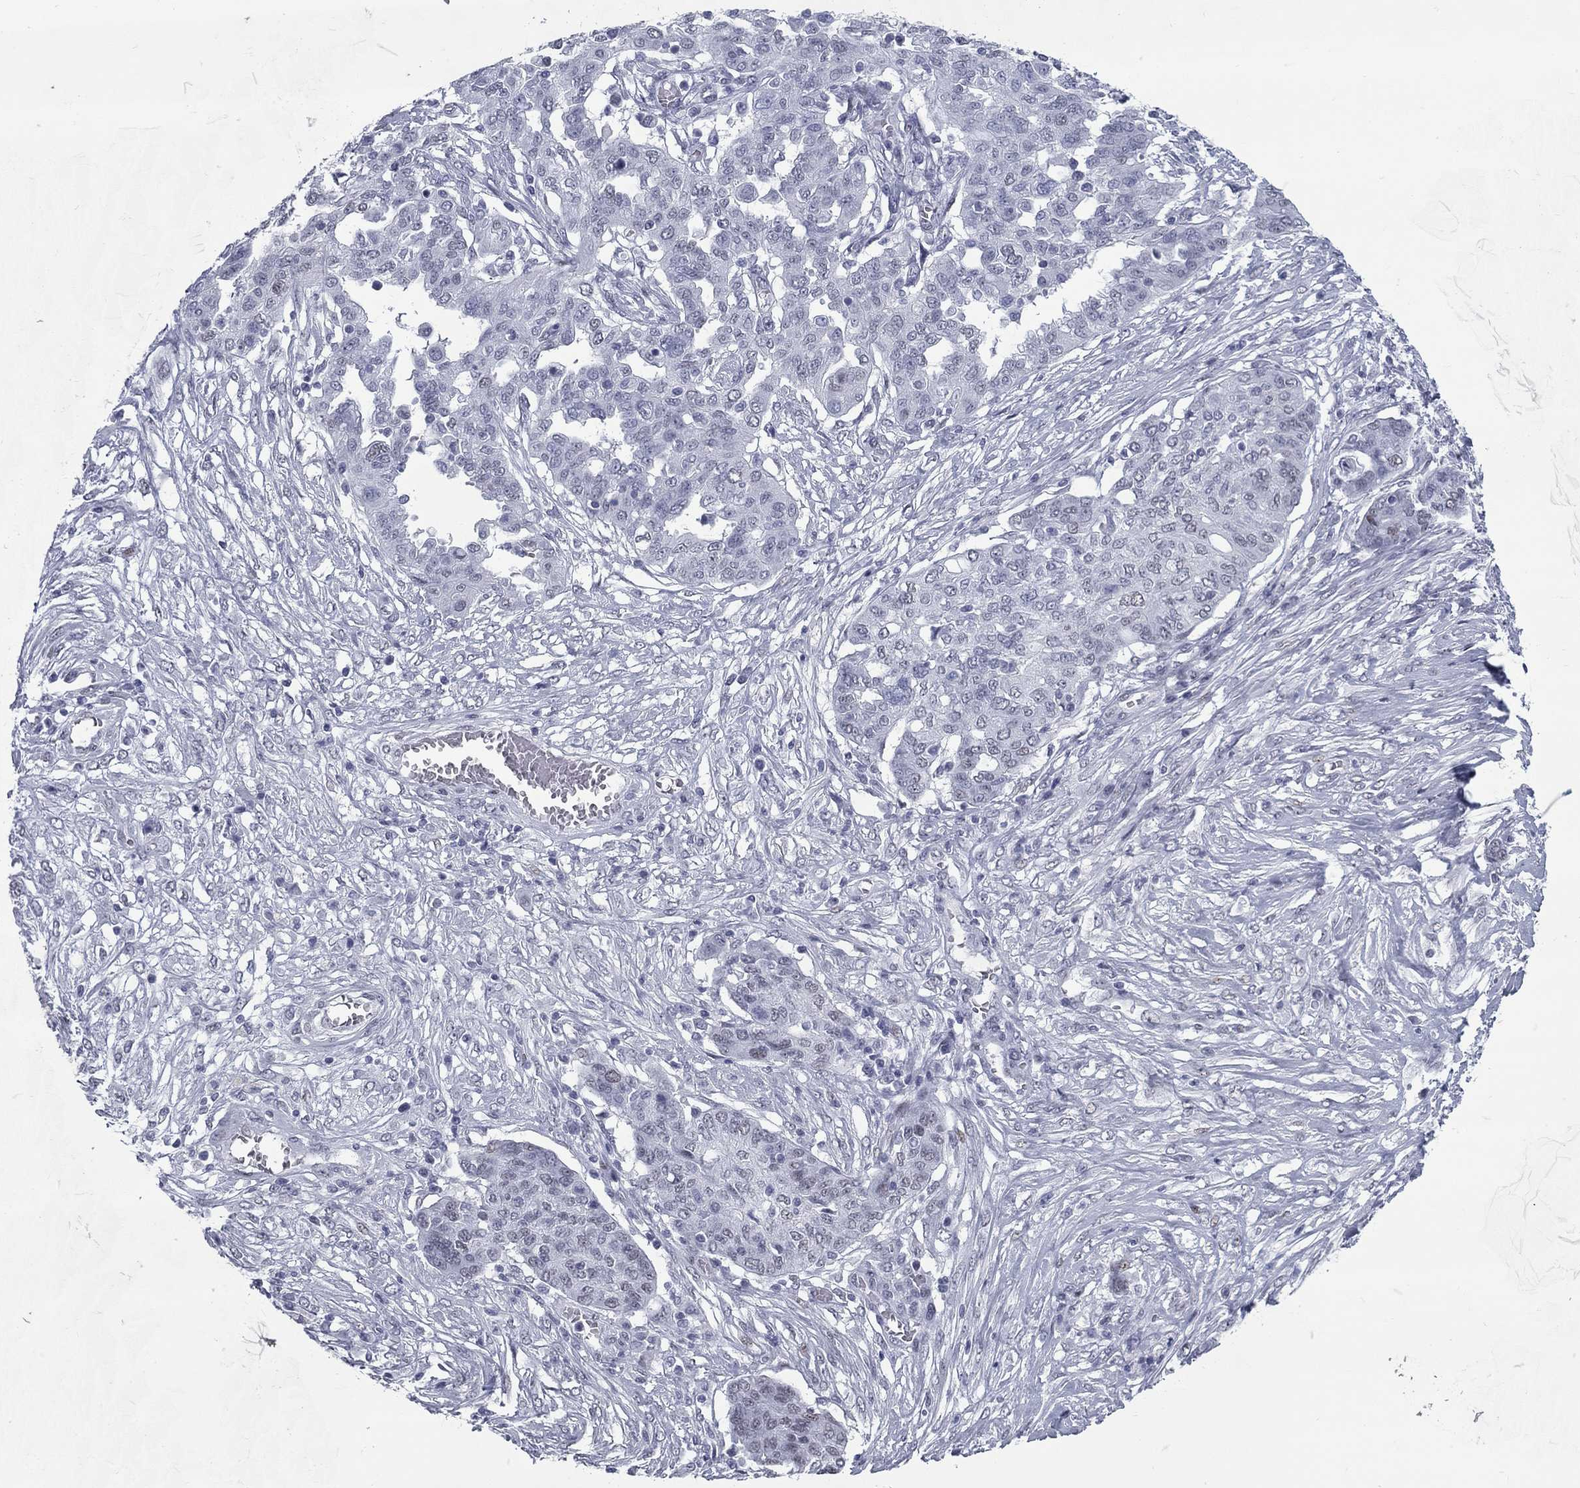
{"staining": {"intensity": "negative", "quantity": "none", "location": "none"}, "tissue": "ovarian cancer", "cell_type": "Tumor cells", "image_type": "cancer", "snomed": [{"axis": "morphology", "description": "Cystadenocarcinoma, serous, NOS"}, {"axis": "topography", "description": "Ovary"}], "caption": "Immunohistochemistry (IHC) of human ovarian serous cystadenocarcinoma demonstrates no expression in tumor cells.", "gene": "ASF1B", "patient": {"sex": "female", "age": 67}}